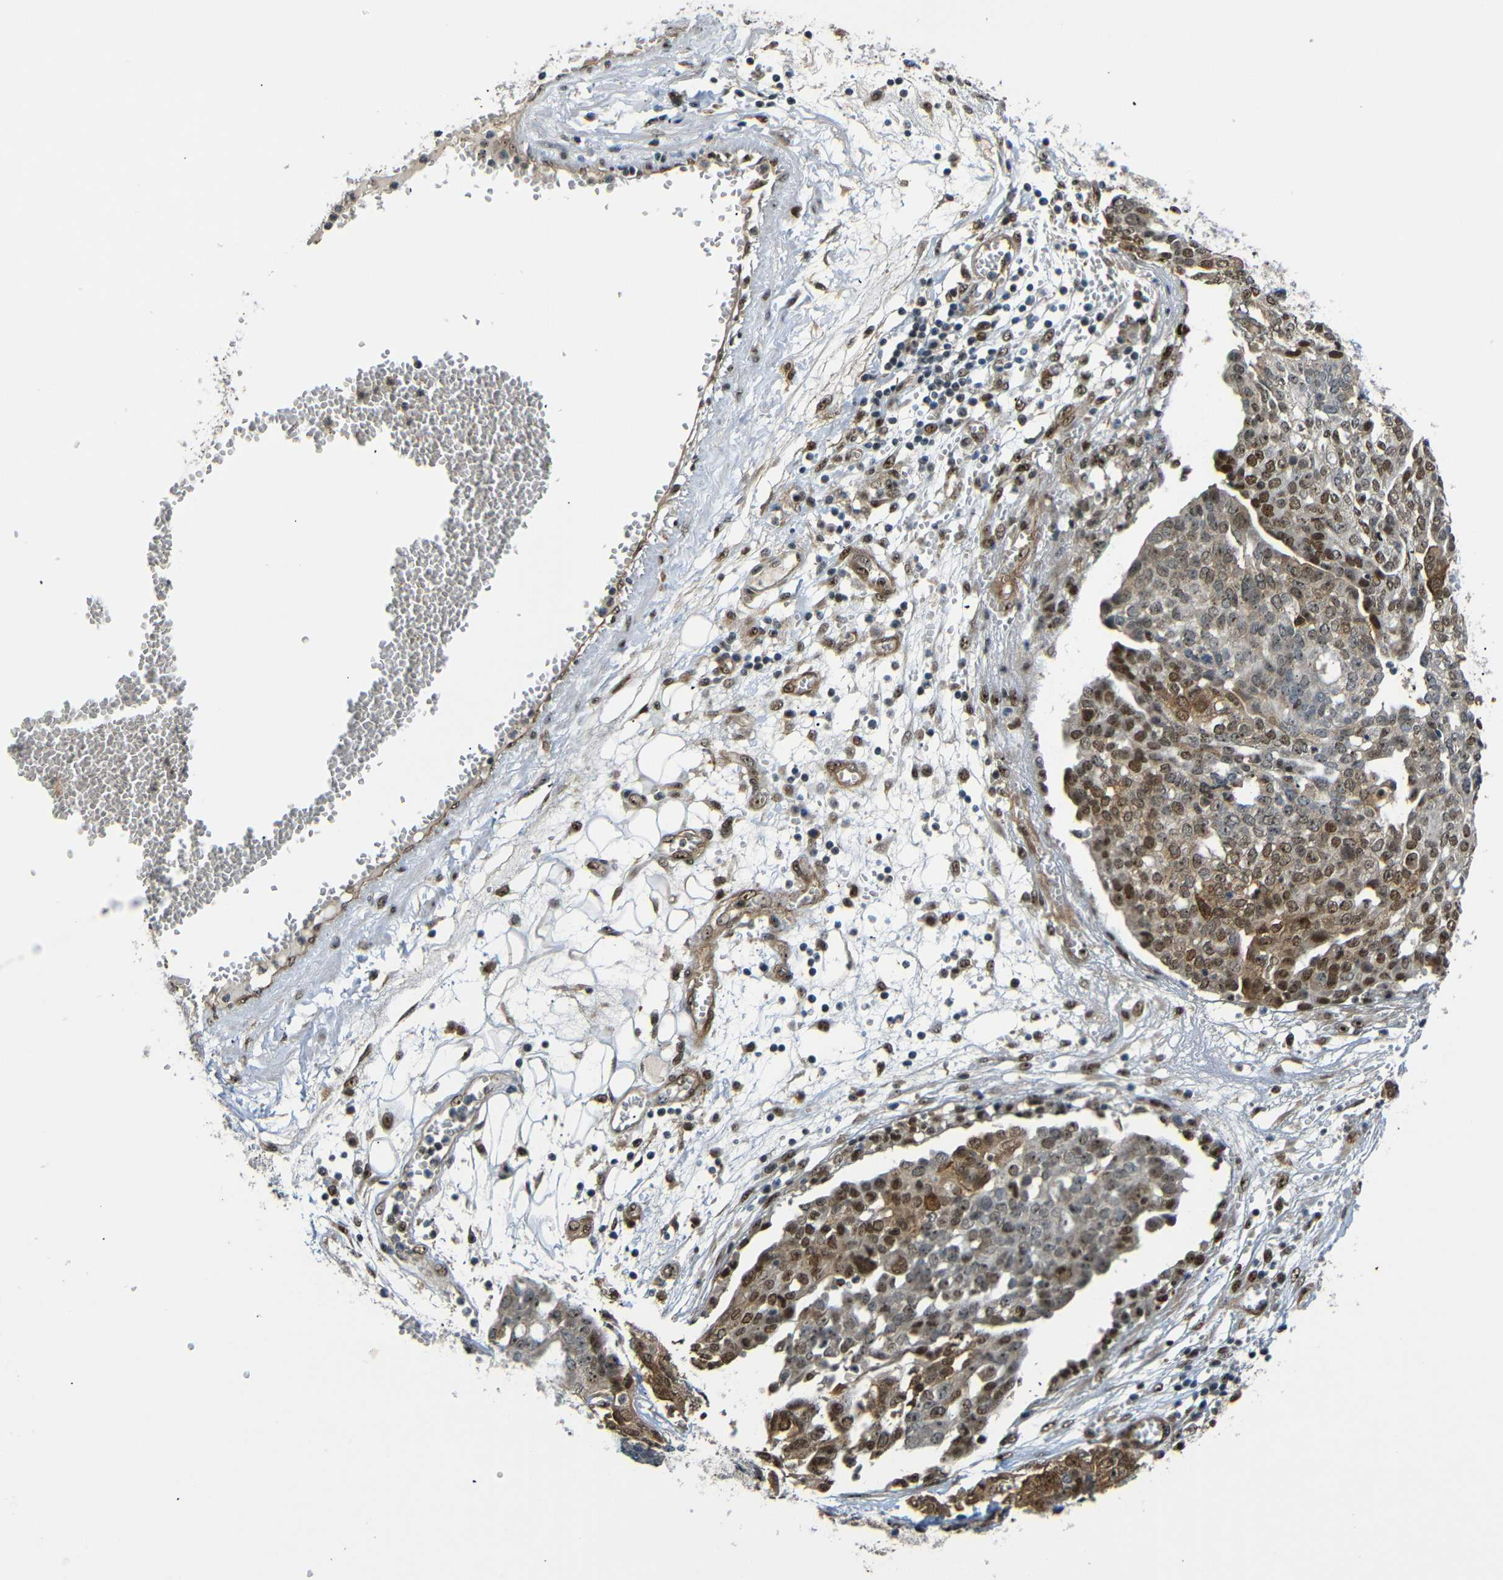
{"staining": {"intensity": "moderate", "quantity": "25%-75%", "location": "cytoplasmic/membranous,nuclear"}, "tissue": "ovarian cancer", "cell_type": "Tumor cells", "image_type": "cancer", "snomed": [{"axis": "morphology", "description": "Cystadenocarcinoma, serous, NOS"}, {"axis": "topography", "description": "Soft tissue"}, {"axis": "topography", "description": "Ovary"}], "caption": "Protein expression analysis of serous cystadenocarcinoma (ovarian) demonstrates moderate cytoplasmic/membranous and nuclear positivity in about 25%-75% of tumor cells.", "gene": "PARN", "patient": {"sex": "female", "age": 57}}